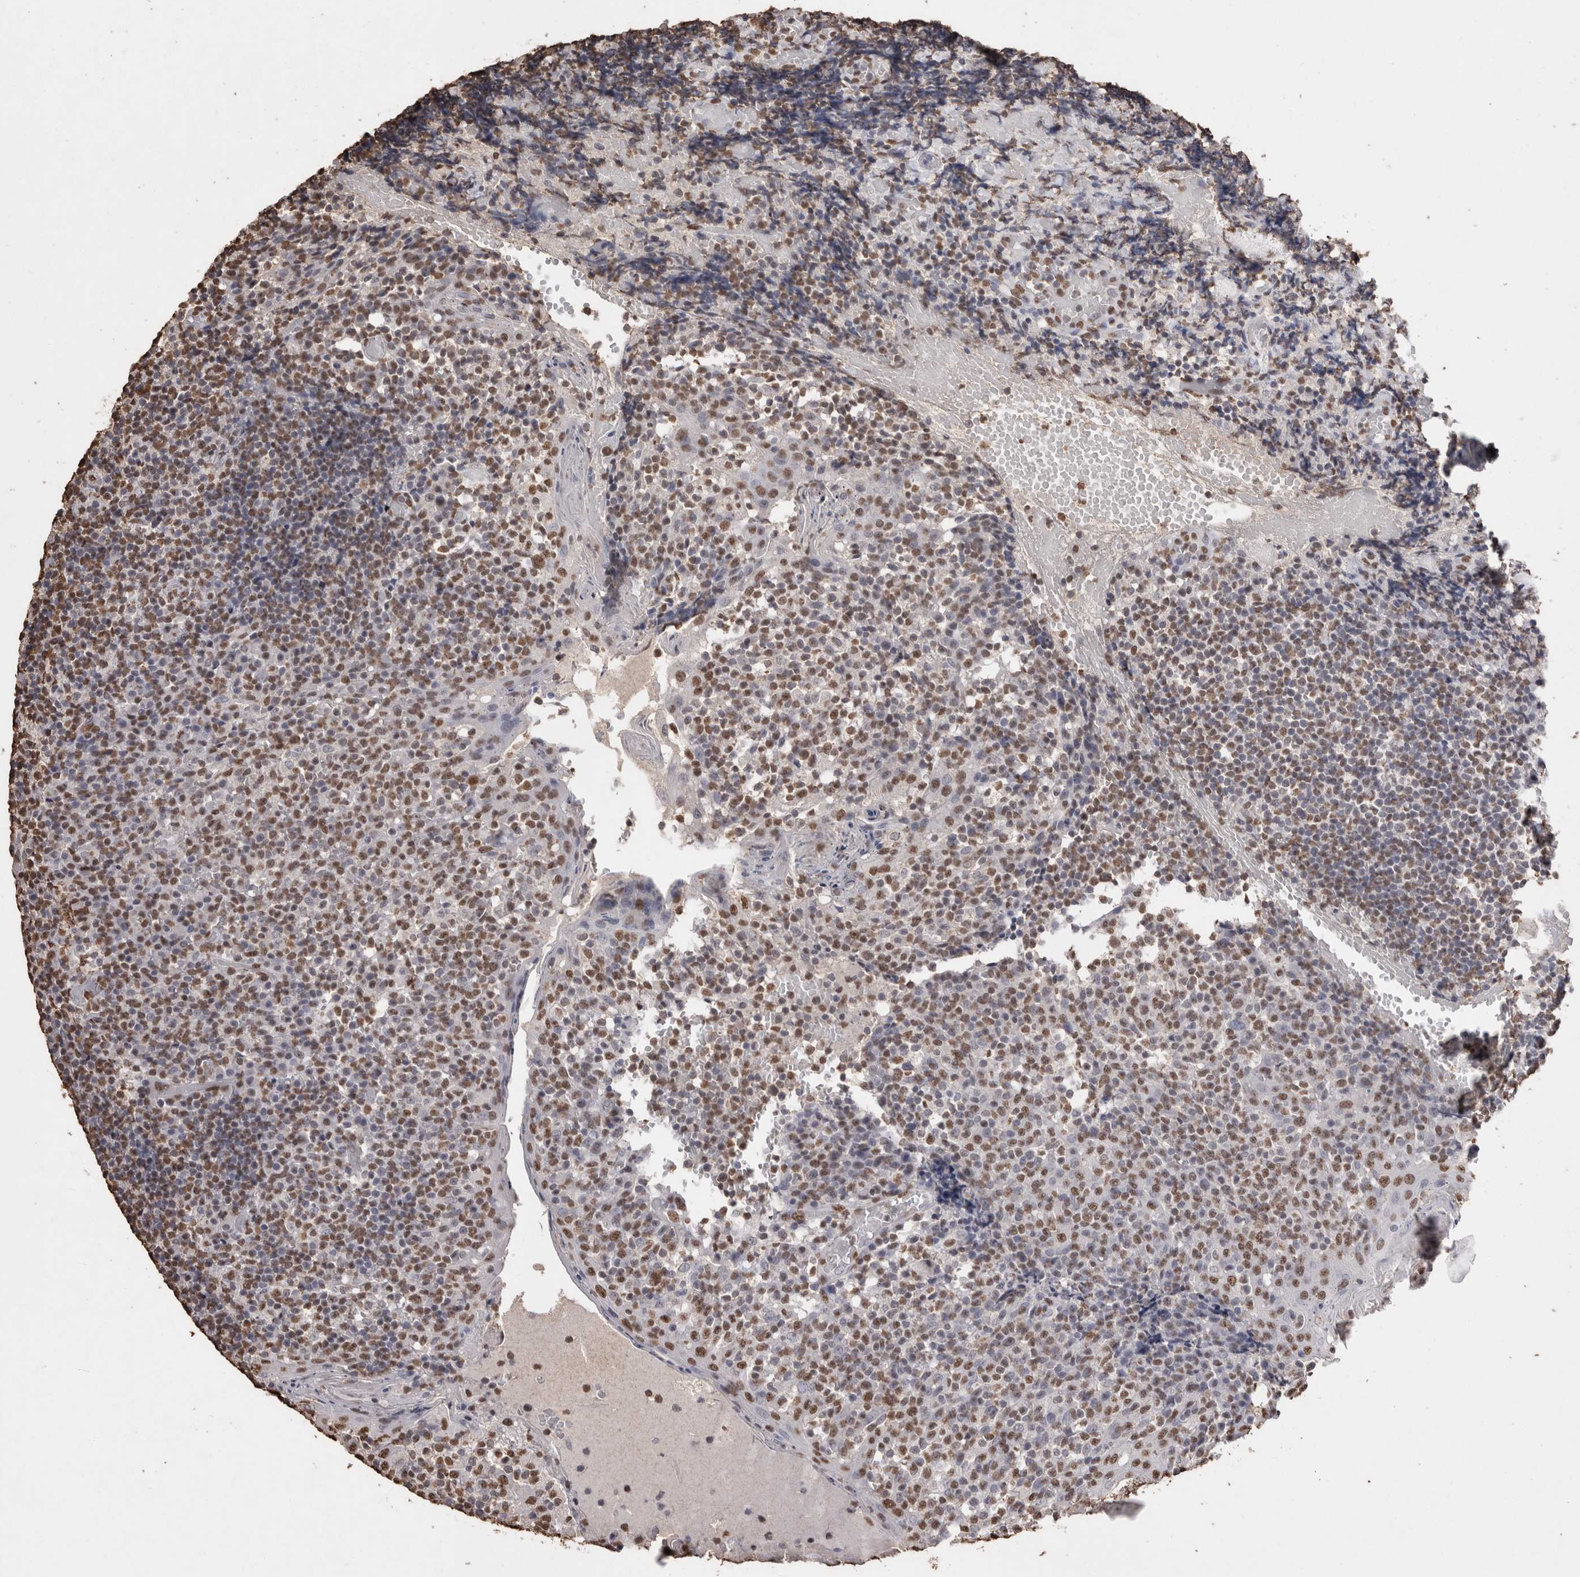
{"staining": {"intensity": "moderate", "quantity": "25%-75%", "location": "nuclear"}, "tissue": "tonsil", "cell_type": "Germinal center cells", "image_type": "normal", "snomed": [{"axis": "morphology", "description": "Normal tissue, NOS"}, {"axis": "topography", "description": "Tonsil"}], "caption": "Approximately 25%-75% of germinal center cells in normal tonsil exhibit moderate nuclear protein positivity as visualized by brown immunohistochemical staining.", "gene": "NTHL1", "patient": {"sex": "female", "age": 19}}